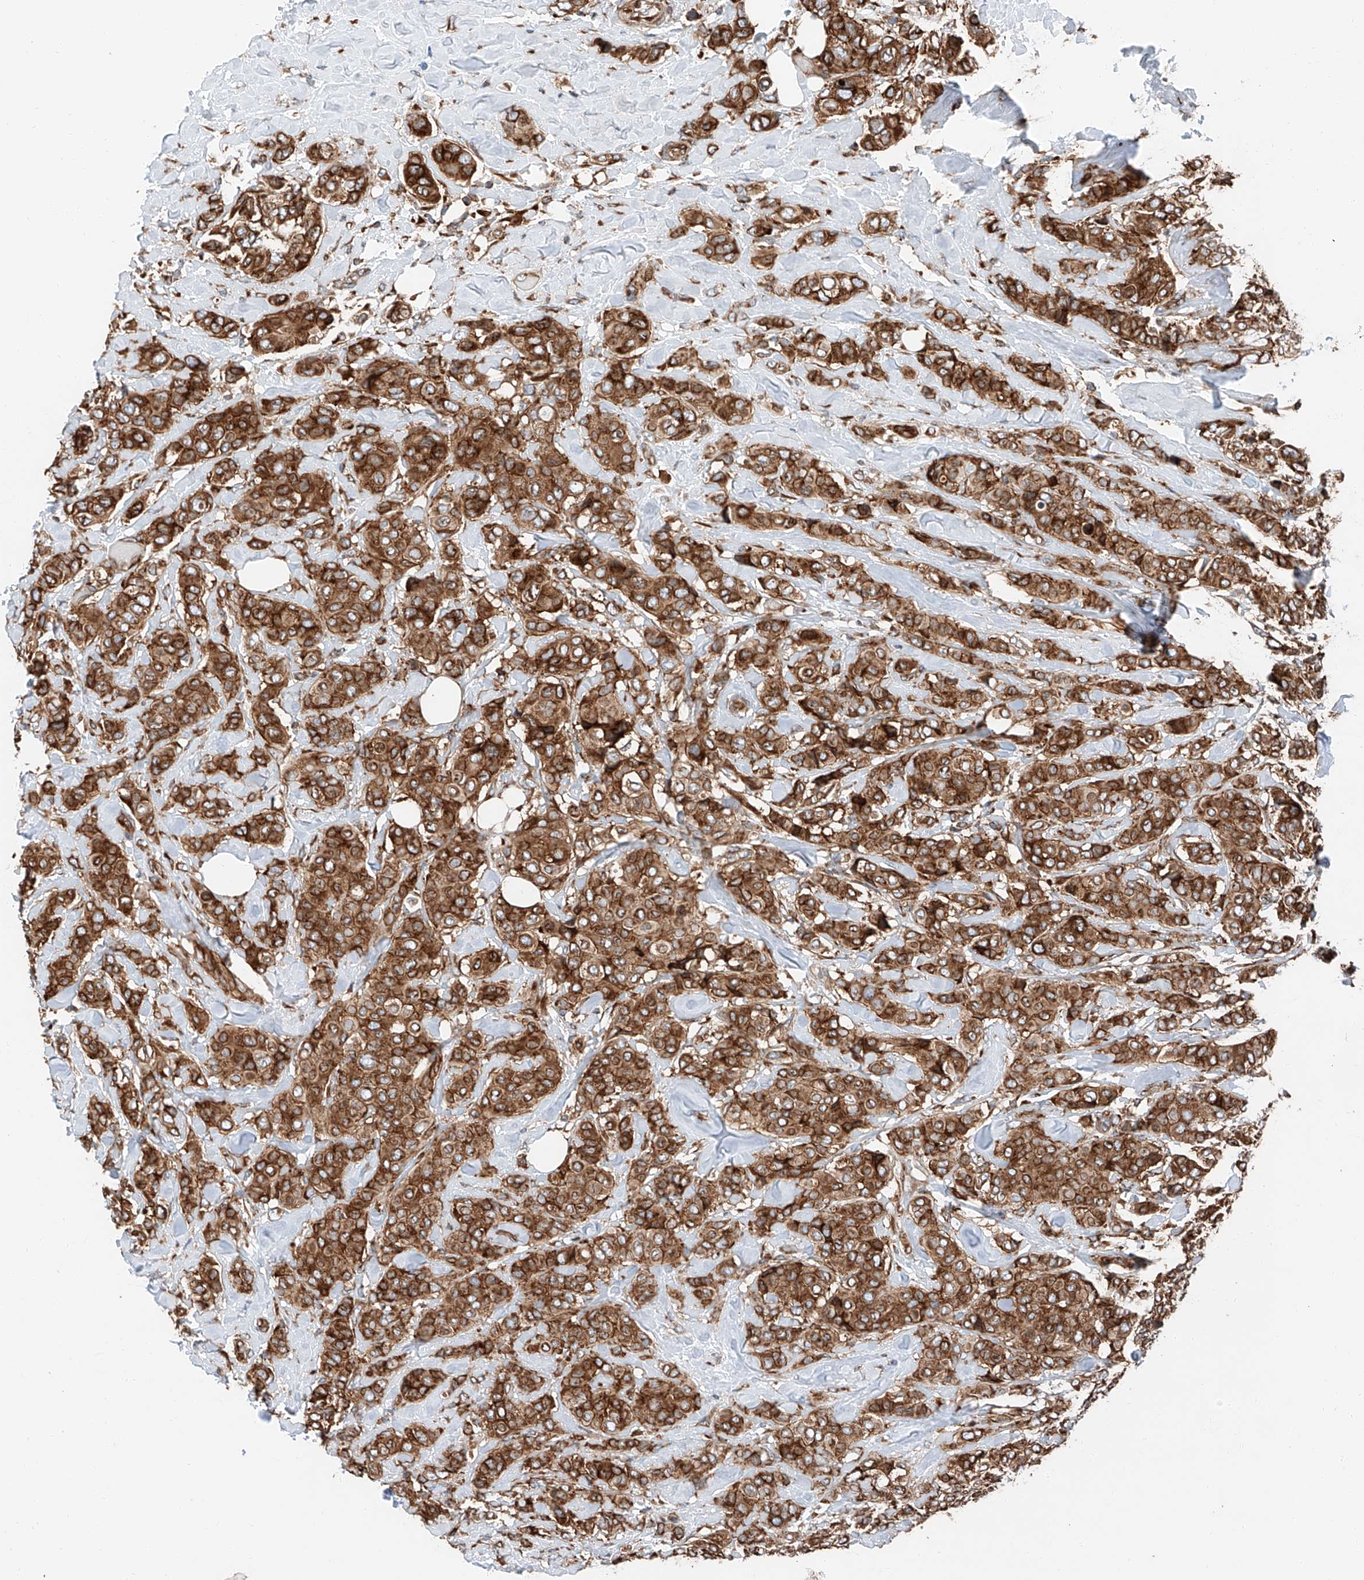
{"staining": {"intensity": "strong", "quantity": ">75%", "location": "cytoplasmic/membranous"}, "tissue": "breast cancer", "cell_type": "Tumor cells", "image_type": "cancer", "snomed": [{"axis": "morphology", "description": "Lobular carcinoma"}, {"axis": "topography", "description": "Breast"}], "caption": "The histopathology image reveals staining of breast cancer (lobular carcinoma), revealing strong cytoplasmic/membranous protein staining (brown color) within tumor cells.", "gene": "ZC3H15", "patient": {"sex": "female", "age": 51}}